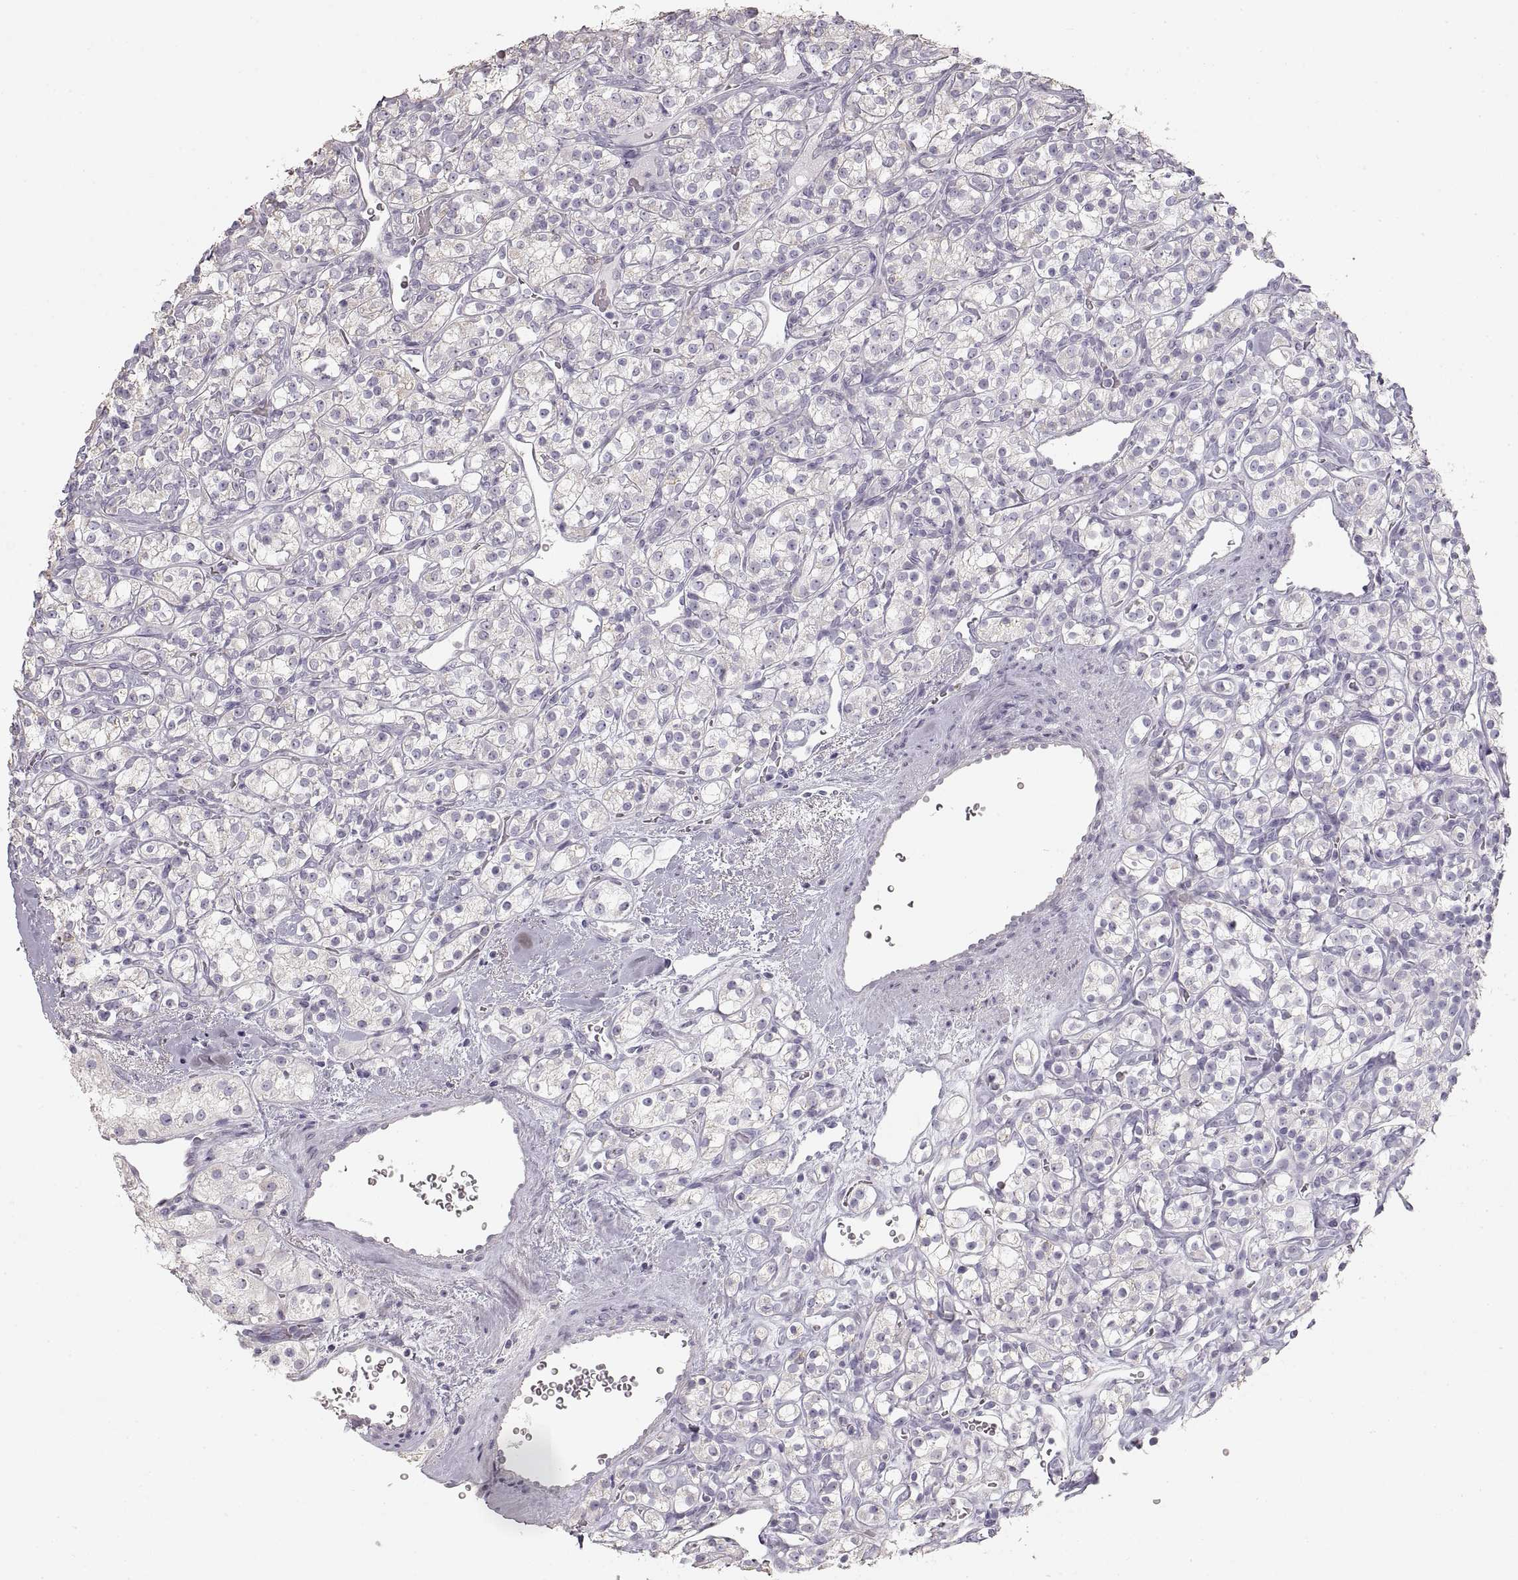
{"staining": {"intensity": "negative", "quantity": "none", "location": "none"}, "tissue": "renal cancer", "cell_type": "Tumor cells", "image_type": "cancer", "snomed": [{"axis": "morphology", "description": "Adenocarcinoma, NOS"}, {"axis": "topography", "description": "Kidney"}], "caption": "An IHC image of renal cancer is shown. There is no staining in tumor cells of renal cancer.", "gene": "ZP3", "patient": {"sex": "male", "age": 77}}